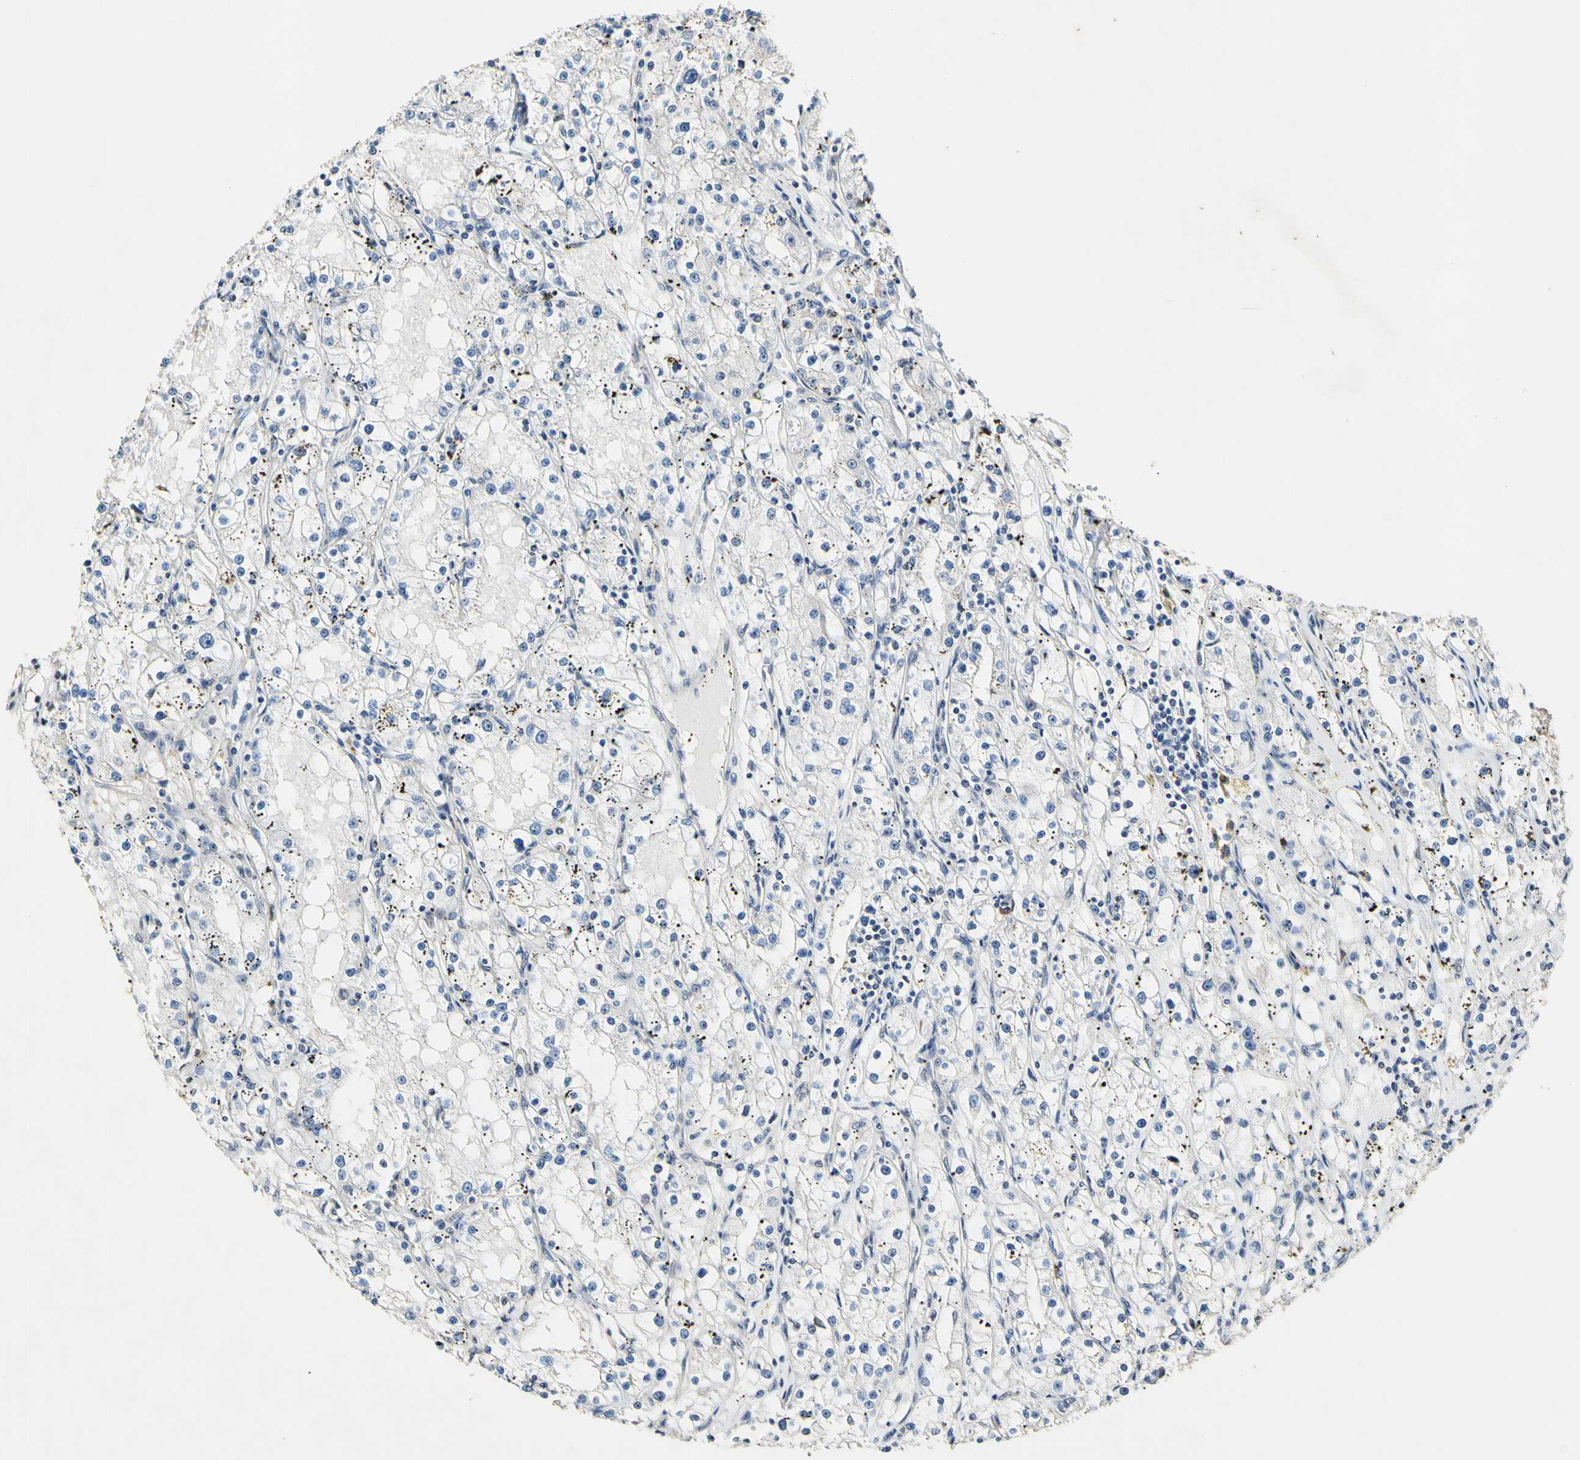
{"staining": {"intensity": "negative", "quantity": "none", "location": "none"}, "tissue": "renal cancer", "cell_type": "Tumor cells", "image_type": "cancer", "snomed": [{"axis": "morphology", "description": "Adenocarcinoma, NOS"}, {"axis": "topography", "description": "Kidney"}], "caption": "This is an immunohistochemistry image of renal cancer. There is no expression in tumor cells.", "gene": "PSMD10", "patient": {"sex": "male", "age": 56}}